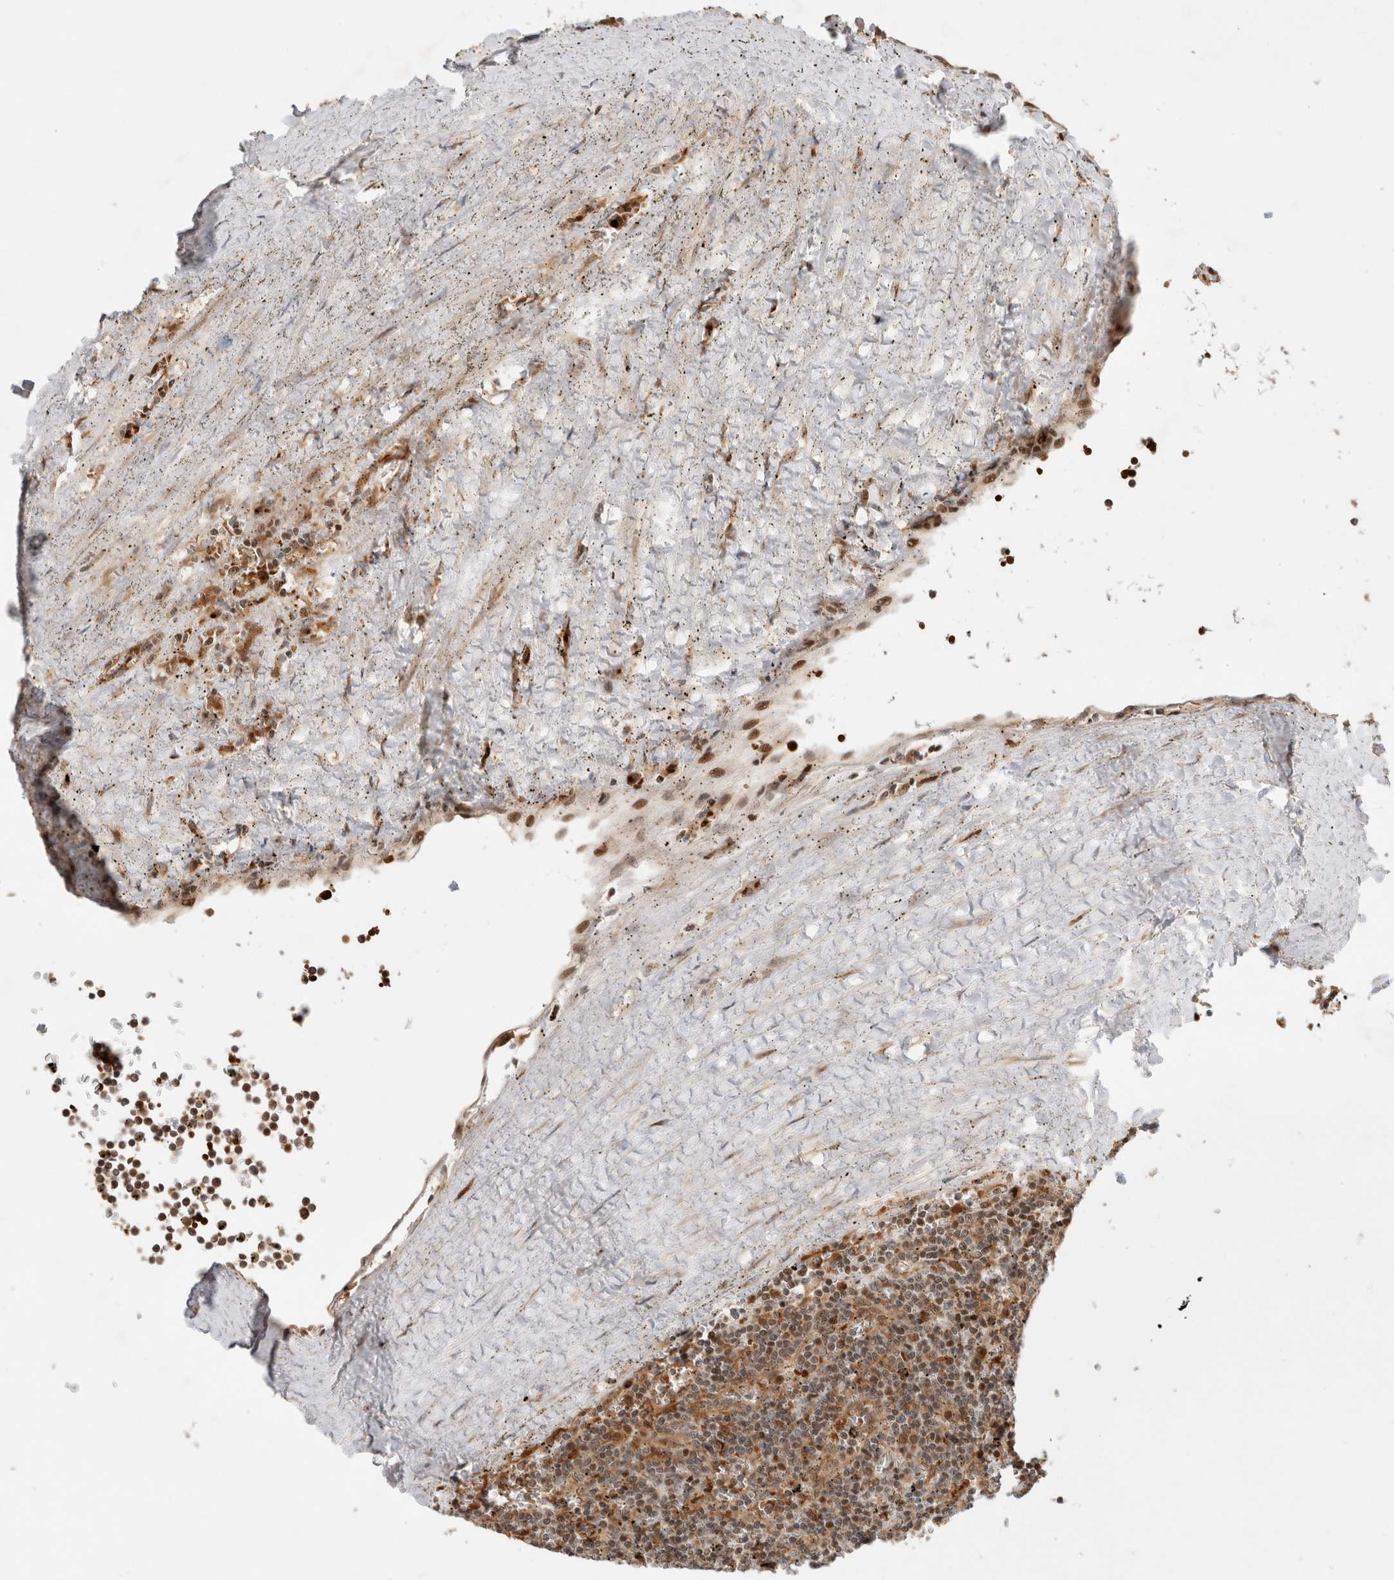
{"staining": {"intensity": "moderate", "quantity": ">75%", "location": "cytoplasmic/membranous,nuclear"}, "tissue": "lymphoma", "cell_type": "Tumor cells", "image_type": "cancer", "snomed": [{"axis": "morphology", "description": "Malignant lymphoma, non-Hodgkin's type, Low grade"}, {"axis": "topography", "description": "Spleen"}], "caption": "Protein staining shows moderate cytoplasmic/membranous and nuclear expression in about >75% of tumor cells in lymphoma.", "gene": "OTUD6B", "patient": {"sex": "female", "age": 50}}